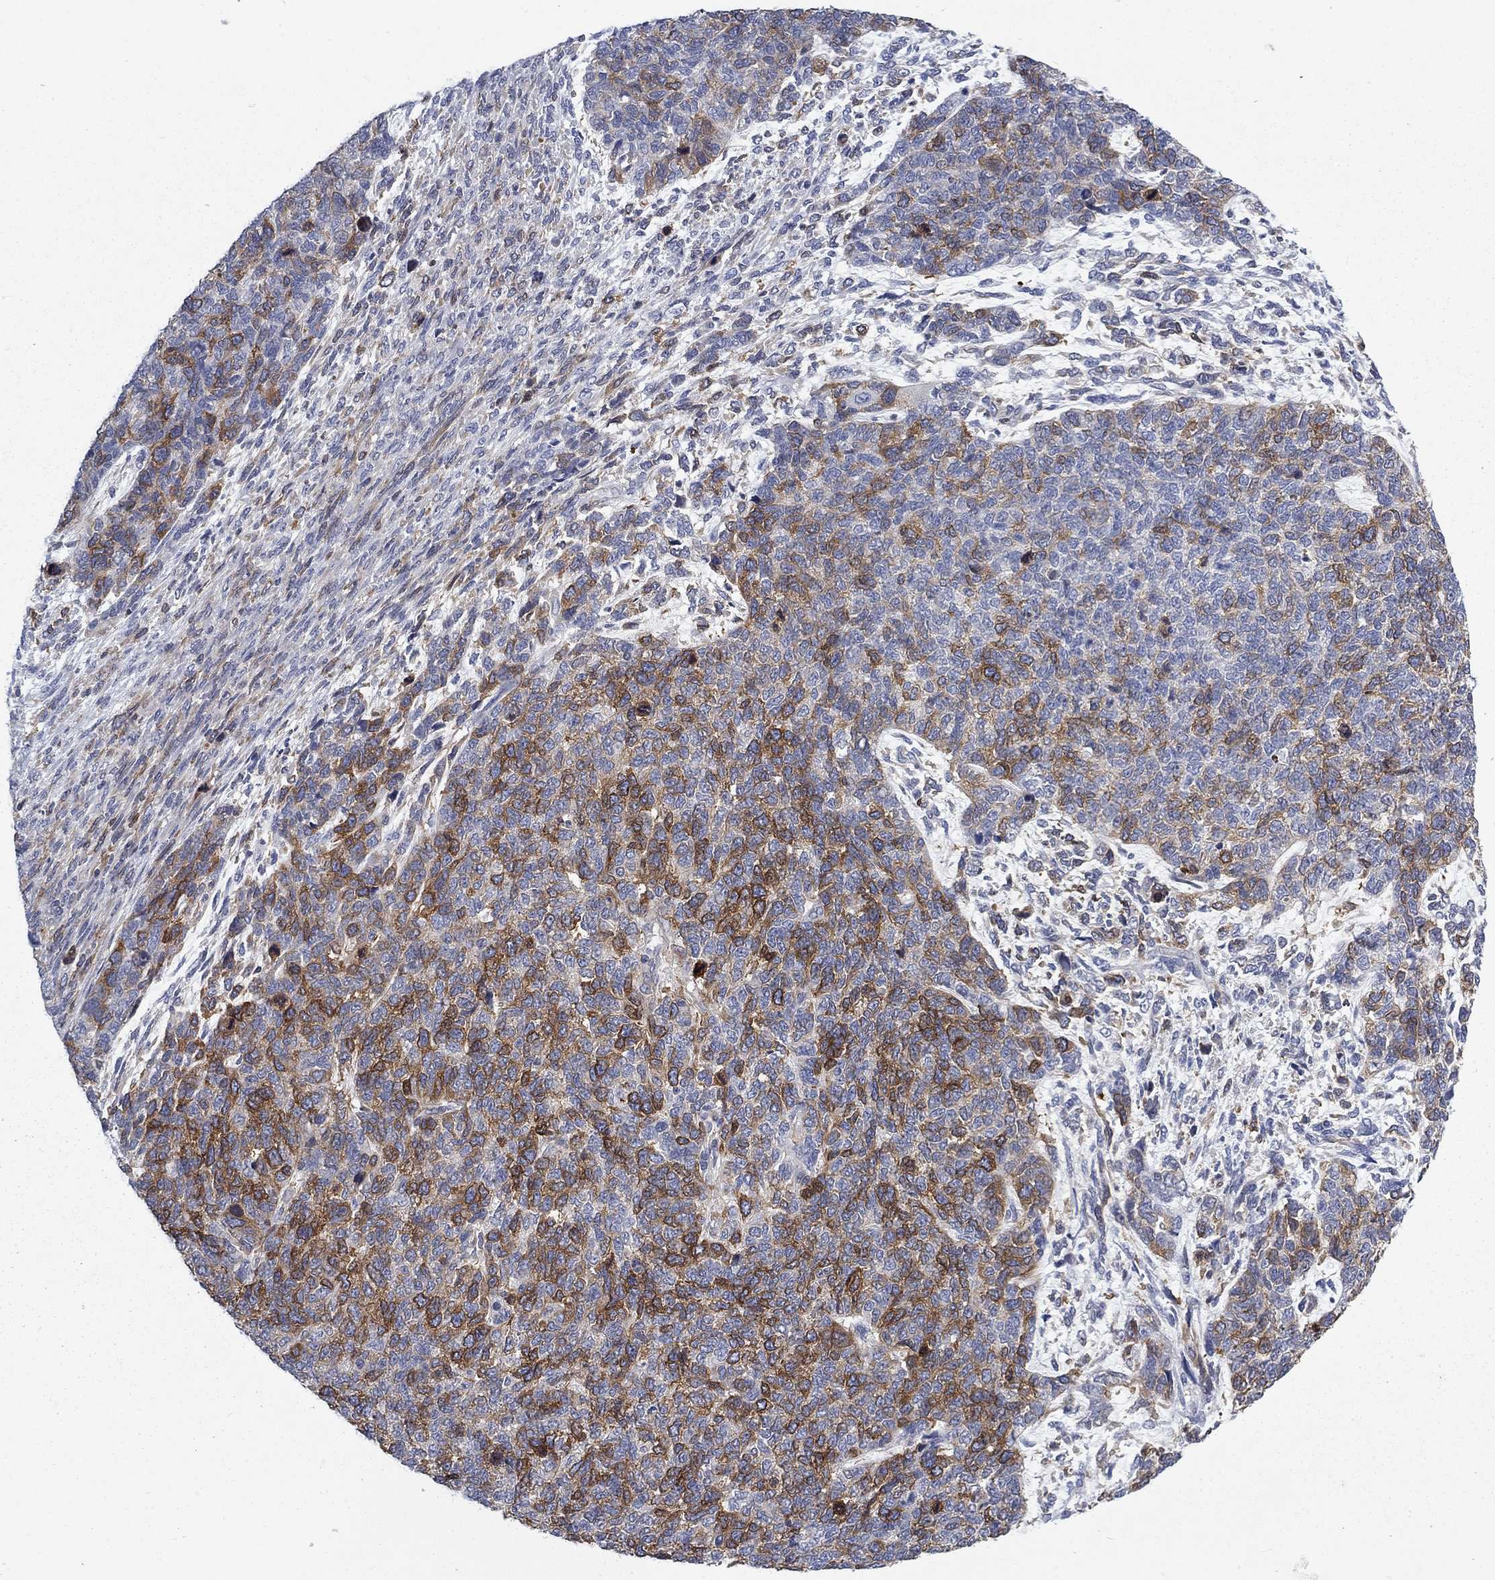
{"staining": {"intensity": "strong", "quantity": "25%-75%", "location": "cytoplasmic/membranous"}, "tissue": "cervical cancer", "cell_type": "Tumor cells", "image_type": "cancer", "snomed": [{"axis": "morphology", "description": "Squamous cell carcinoma, NOS"}, {"axis": "topography", "description": "Cervix"}], "caption": "IHC image of human cervical cancer stained for a protein (brown), which demonstrates high levels of strong cytoplasmic/membranous expression in about 25%-75% of tumor cells.", "gene": "KIF15", "patient": {"sex": "female", "age": 63}}